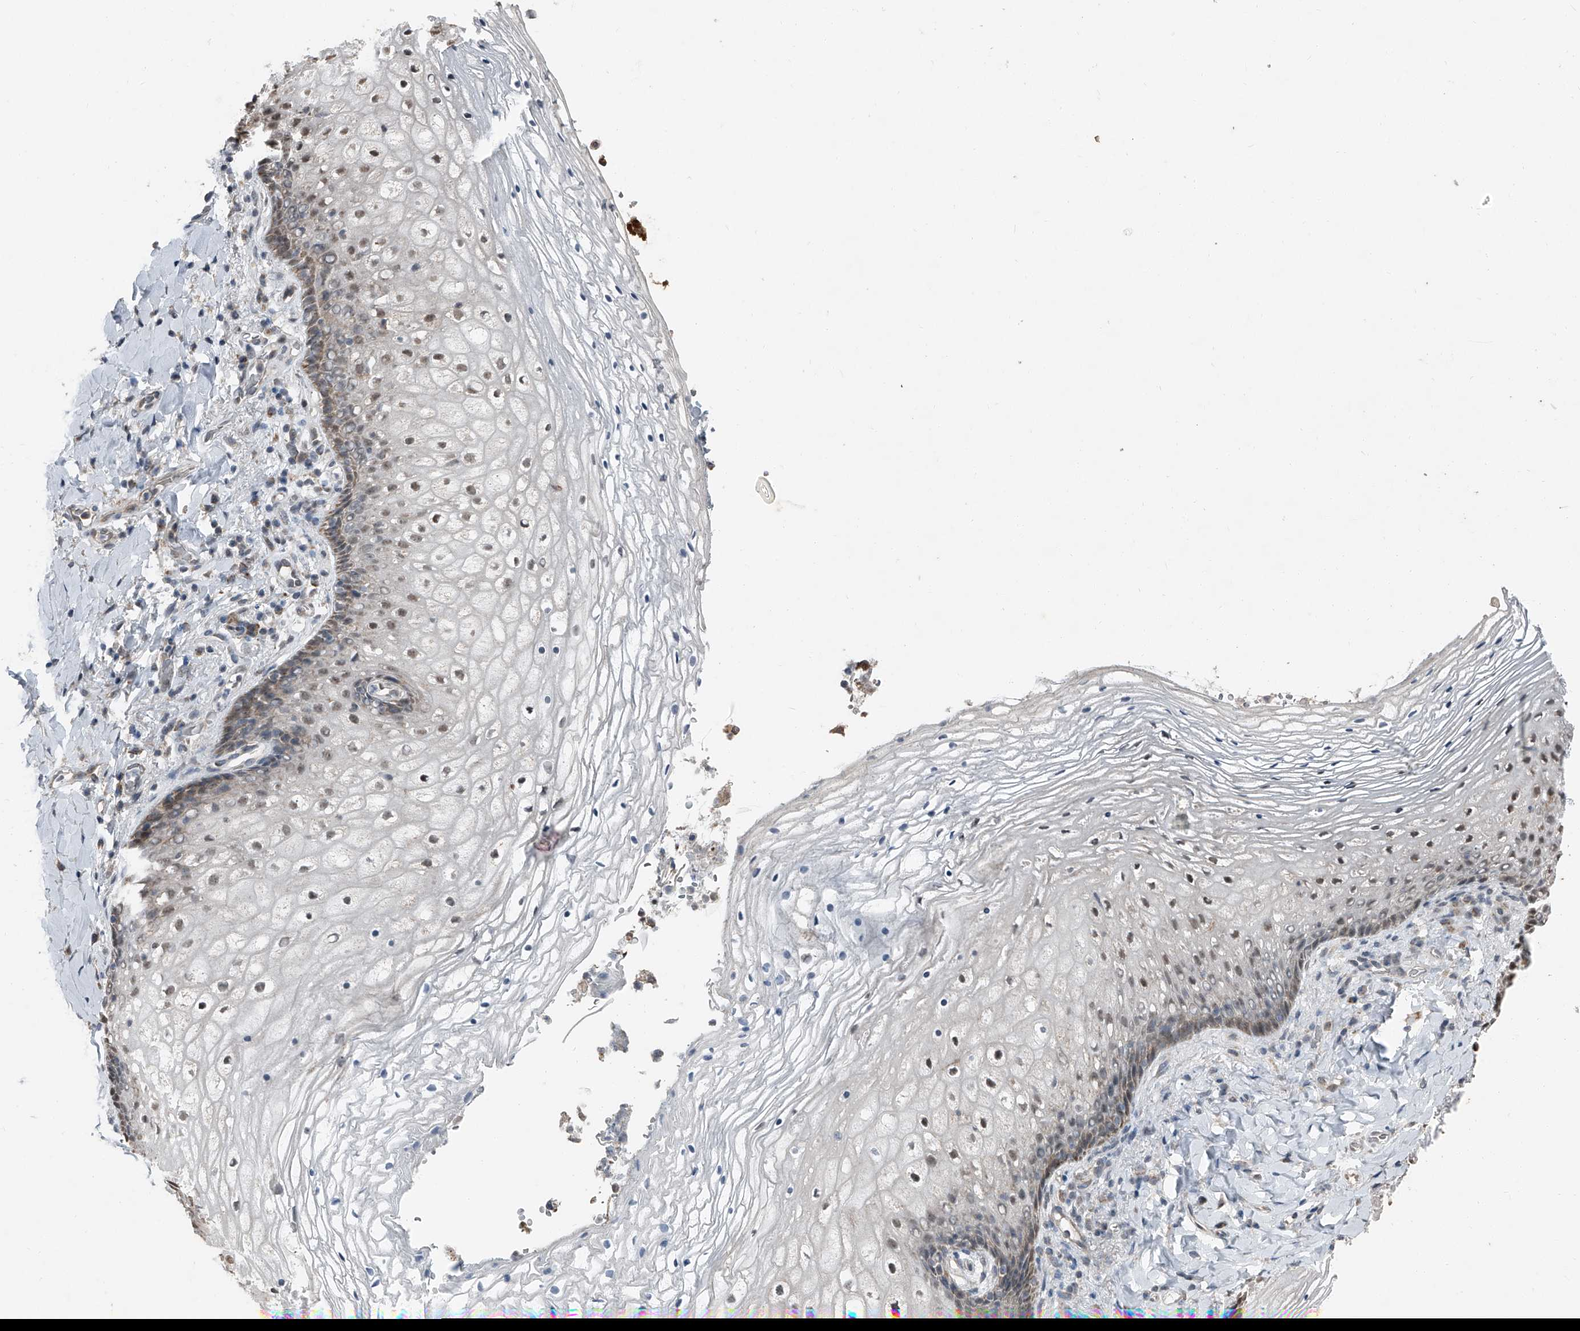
{"staining": {"intensity": "weak", "quantity": "25%-75%", "location": "nuclear"}, "tissue": "vagina", "cell_type": "Squamous epithelial cells", "image_type": "normal", "snomed": [{"axis": "morphology", "description": "Normal tissue, NOS"}, {"axis": "topography", "description": "Vagina"}], "caption": "Weak nuclear positivity is seen in about 25%-75% of squamous epithelial cells in unremarkable vagina.", "gene": "CHRNA7", "patient": {"sex": "female", "age": 60}}